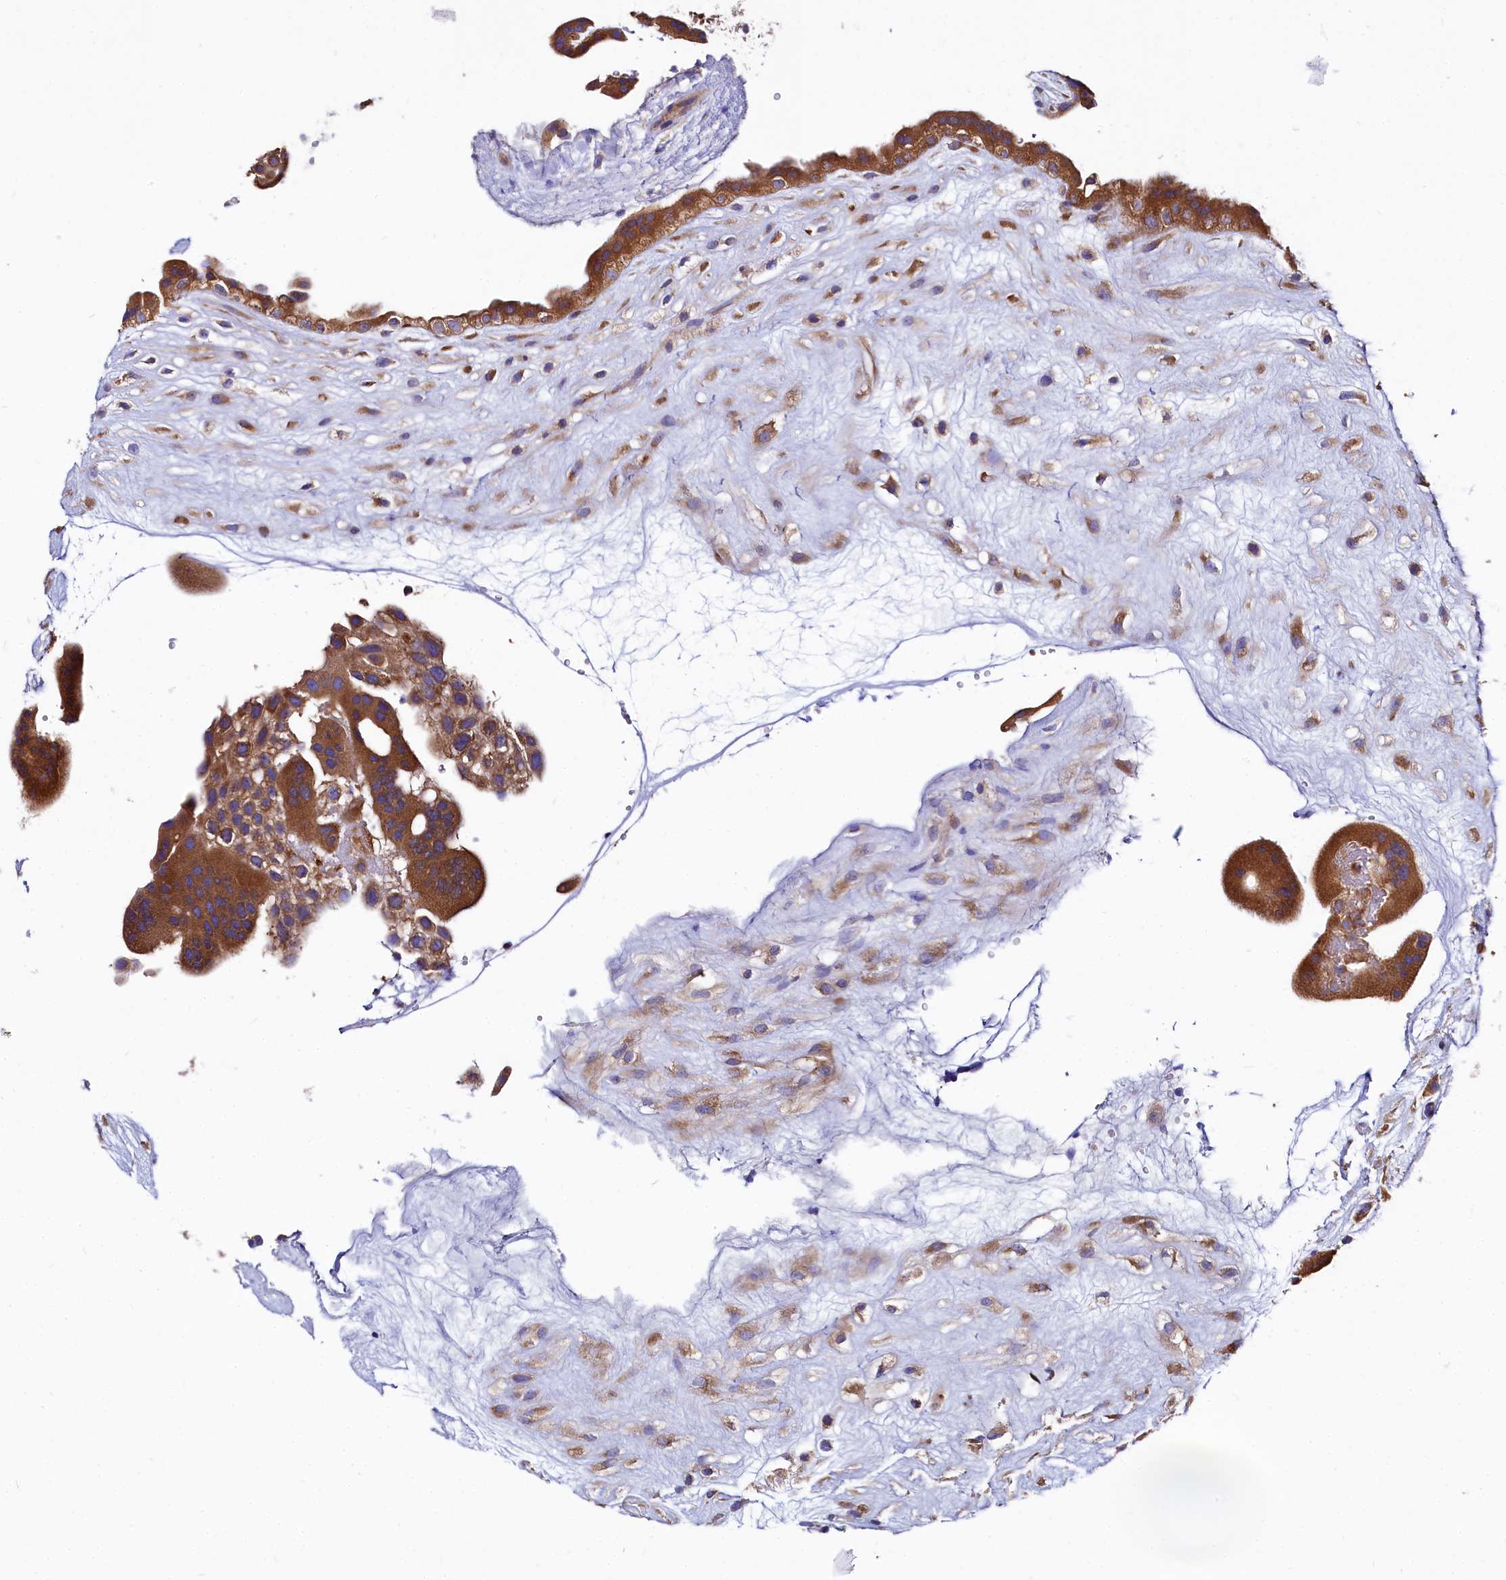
{"staining": {"intensity": "strong", "quantity": ">75%", "location": "cytoplasmic/membranous"}, "tissue": "placenta", "cell_type": "Trophoblastic cells", "image_type": "normal", "snomed": [{"axis": "morphology", "description": "Normal tissue, NOS"}, {"axis": "topography", "description": "Placenta"}], "caption": "Brown immunohistochemical staining in benign placenta exhibits strong cytoplasmic/membranous expression in about >75% of trophoblastic cells. (brown staining indicates protein expression, while blue staining denotes nuclei).", "gene": "QARS1", "patient": {"sex": "female", "age": 18}}